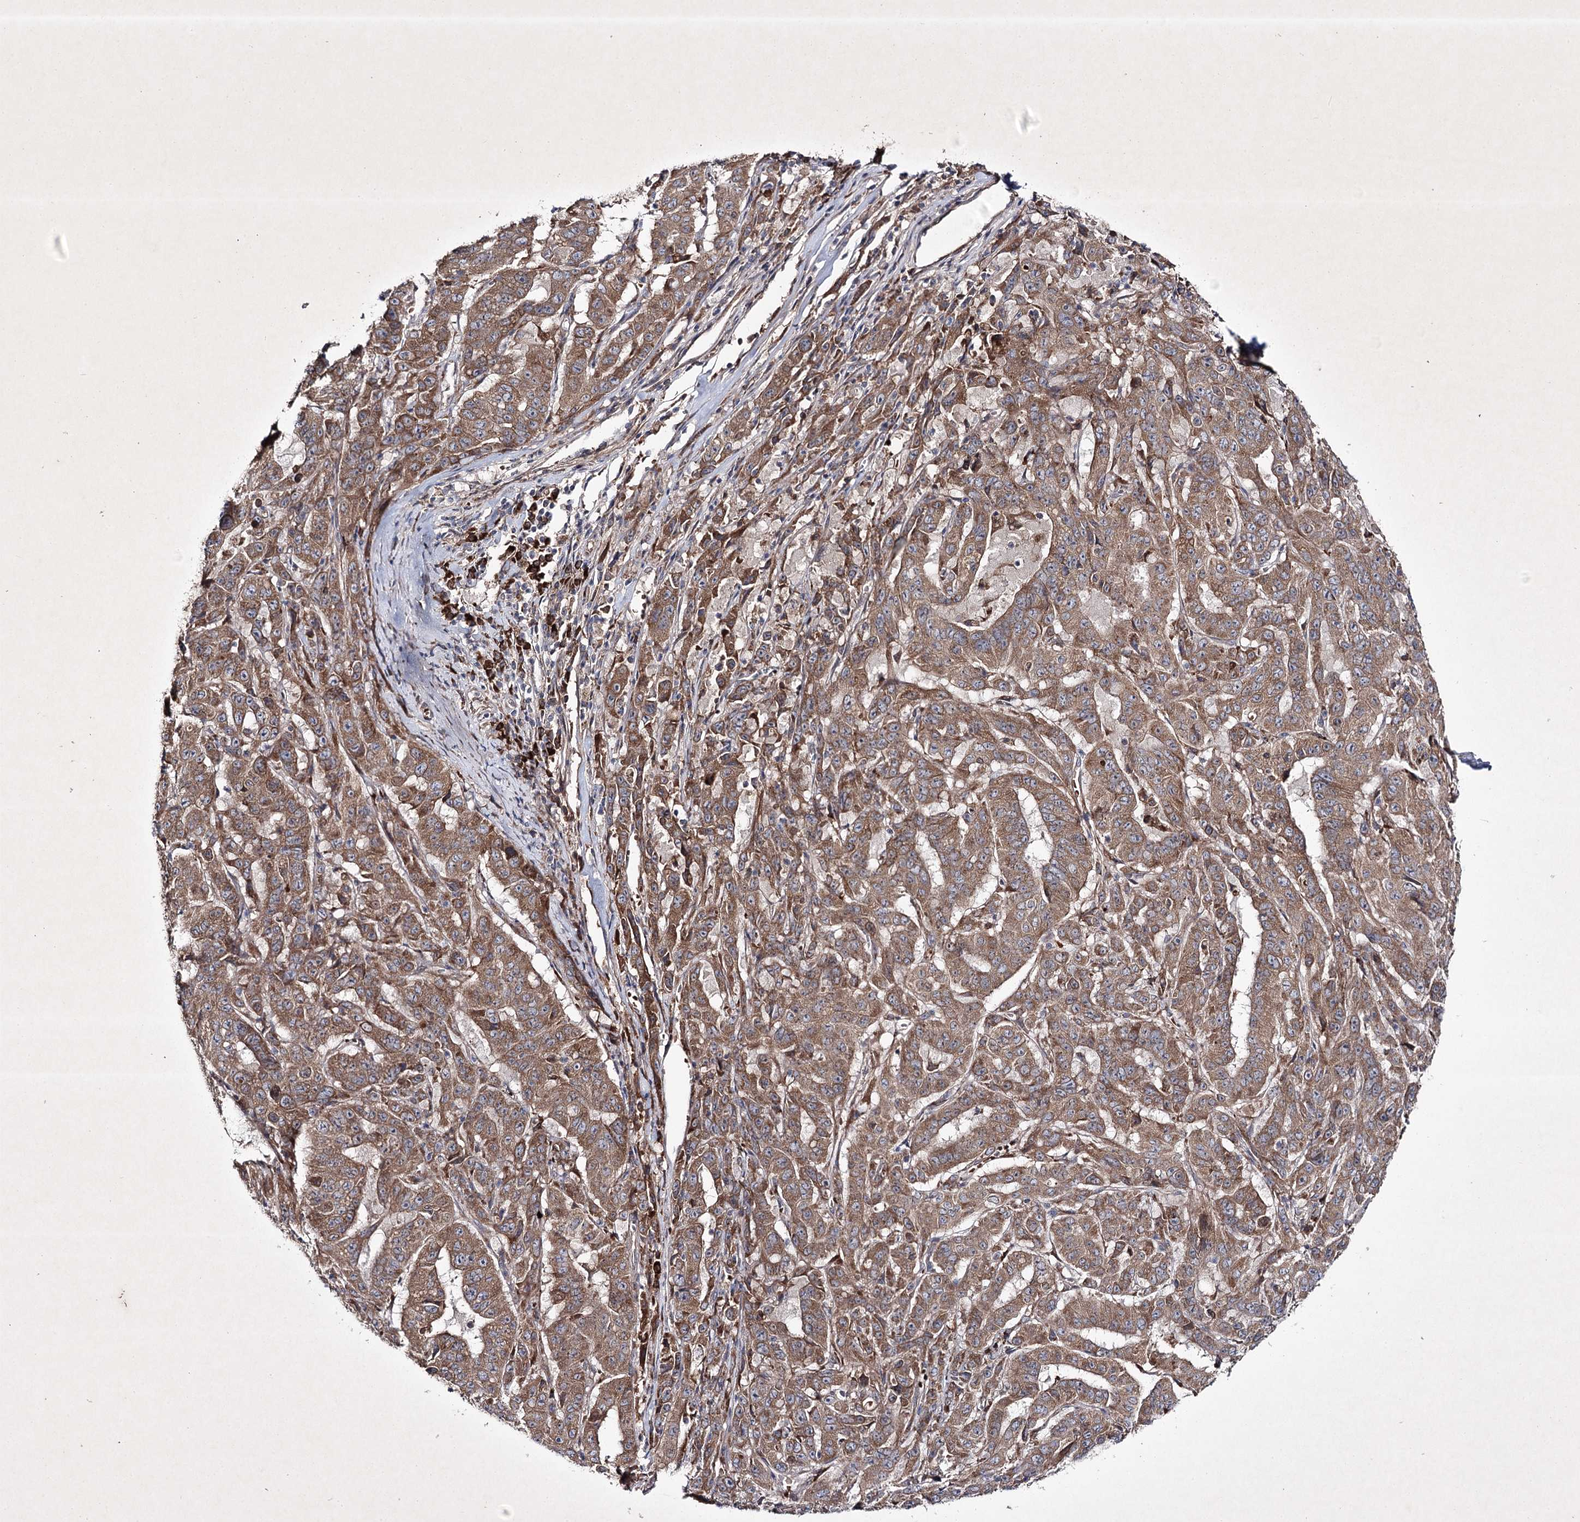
{"staining": {"intensity": "moderate", "quantity": ">75%", "location": "cytoplasmic/membranous"}, "tissue": "pancreatic cancer", "cell_type": "Tumor cells", "image_type": "cancer", "snomed": [{"axis": "morphology", "description": "Adenocarcinoma, NOS"}, {"axis": "topography", "description": "Pancreas"}], "caption": "Pancreatic adenocarcinoma stained with DAB (3,3'-diaminobenzidine) immunohistochemistry displays medium levels of moderate cytoplasmic/membranous positivity in about >75% of tumor cells. (DAB = brown stain, brightfield microscopy at high magnification).", "gene": "ALG9", "patient": {"sex": "male", "age": 63}}